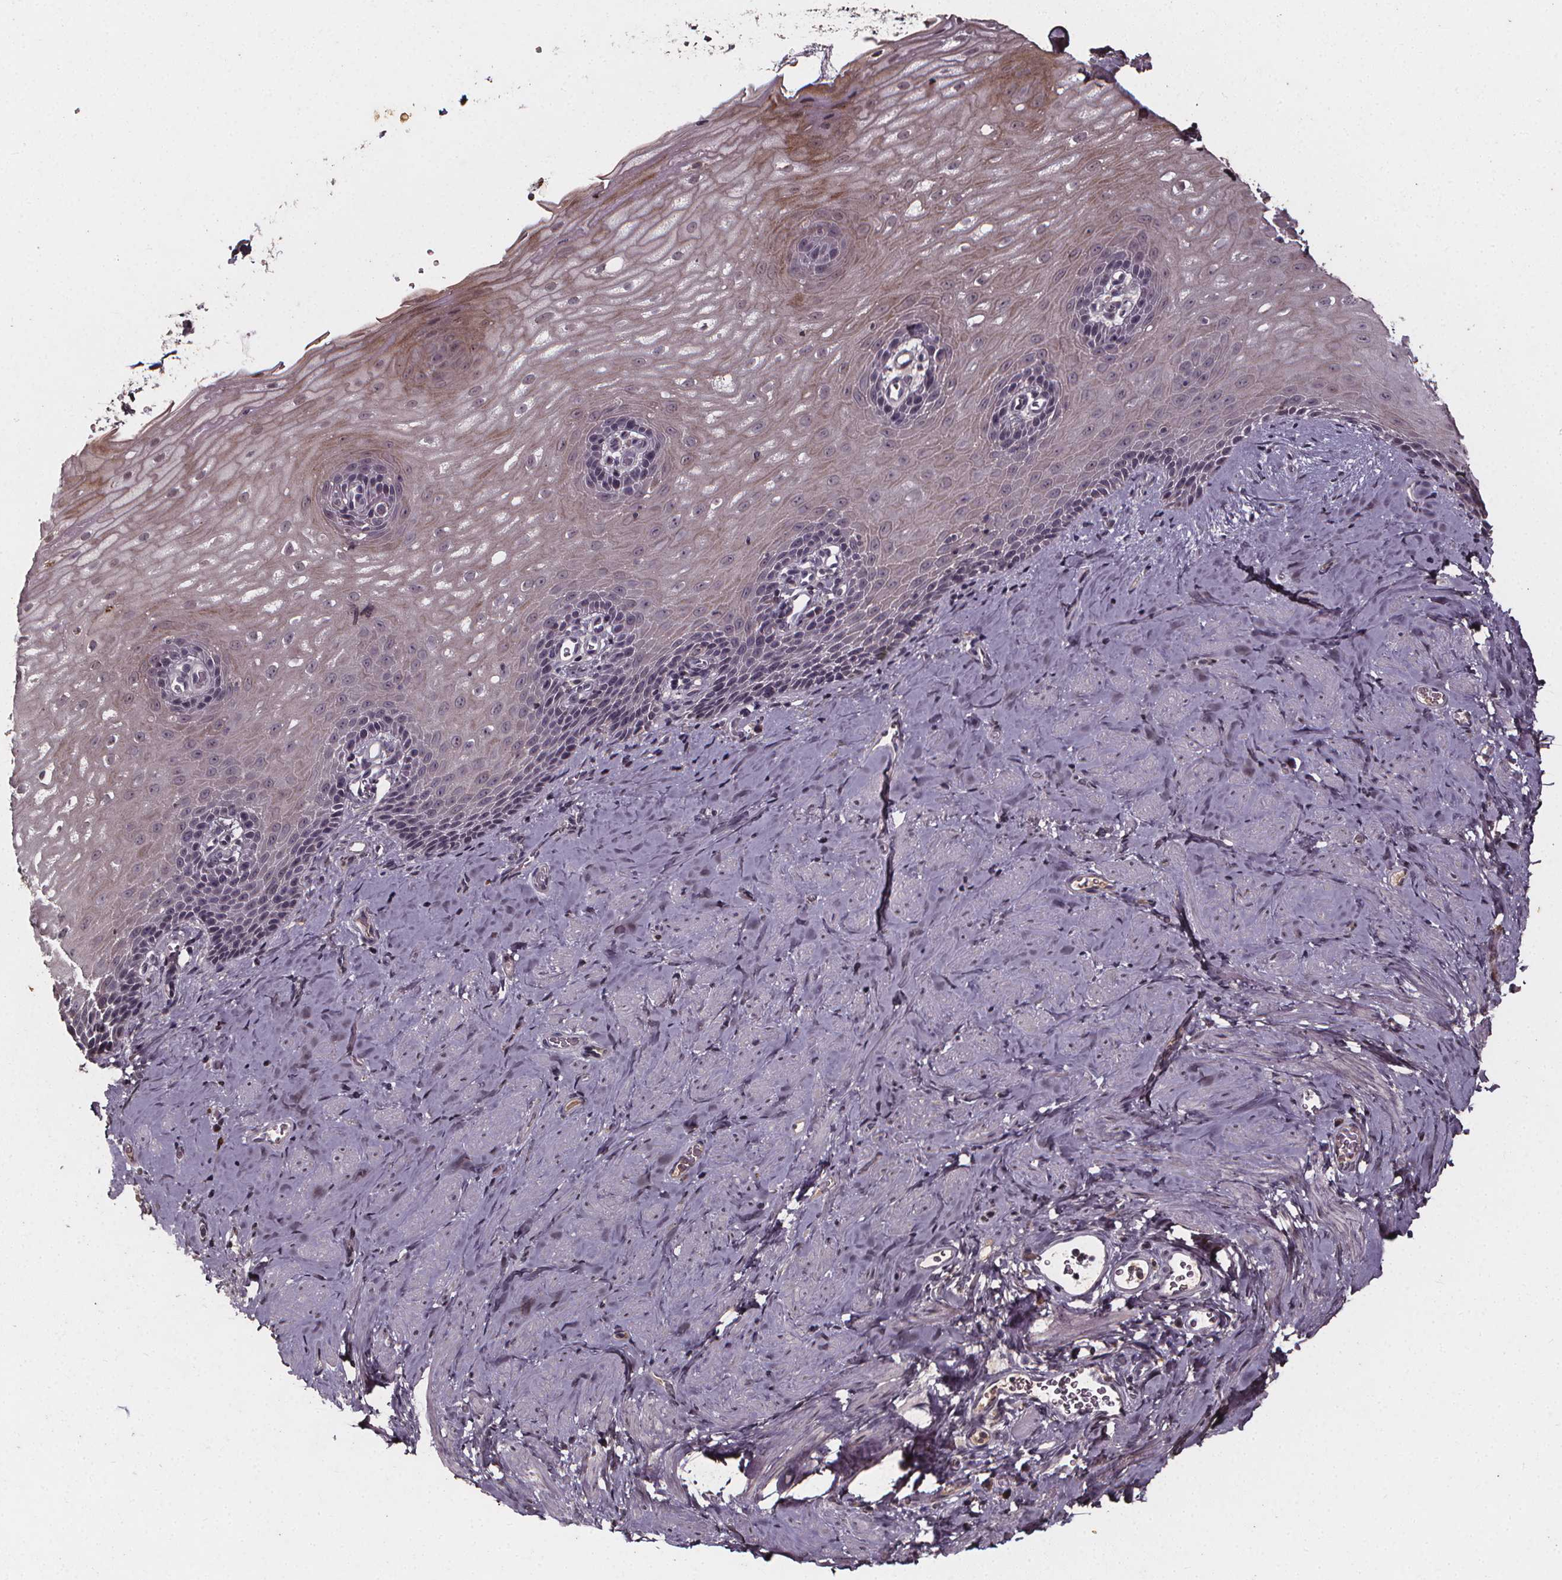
{"staining": {"intensity": "moderate", "quantity": "<25%", "location": "cytoplasmic/membranous"}, "tissue": "esophagus", "cell_type": "Squamous epithelial cells", "image_type": "normal", "snomed": [{"axis": "morphology", "description": "Normal tissue, NOS"}, {"axis": "topography", "description": "Esophagus"}], "caption": "IHC (DAB (3,3'-diaminobenzidine)) staining of benign esophagus displays moderate cytoplasmic/membranous protein positivity in approximately <25% of squamous epithelial cells. The staining is performed using DAB (3,3'-diaminobenzidine) brown chromogen to label protein expression. The nuclei are counter-stained blue using hematoxylin.", "gene": "SPAG8", "patient": {"sex": "male", "age": 64}}